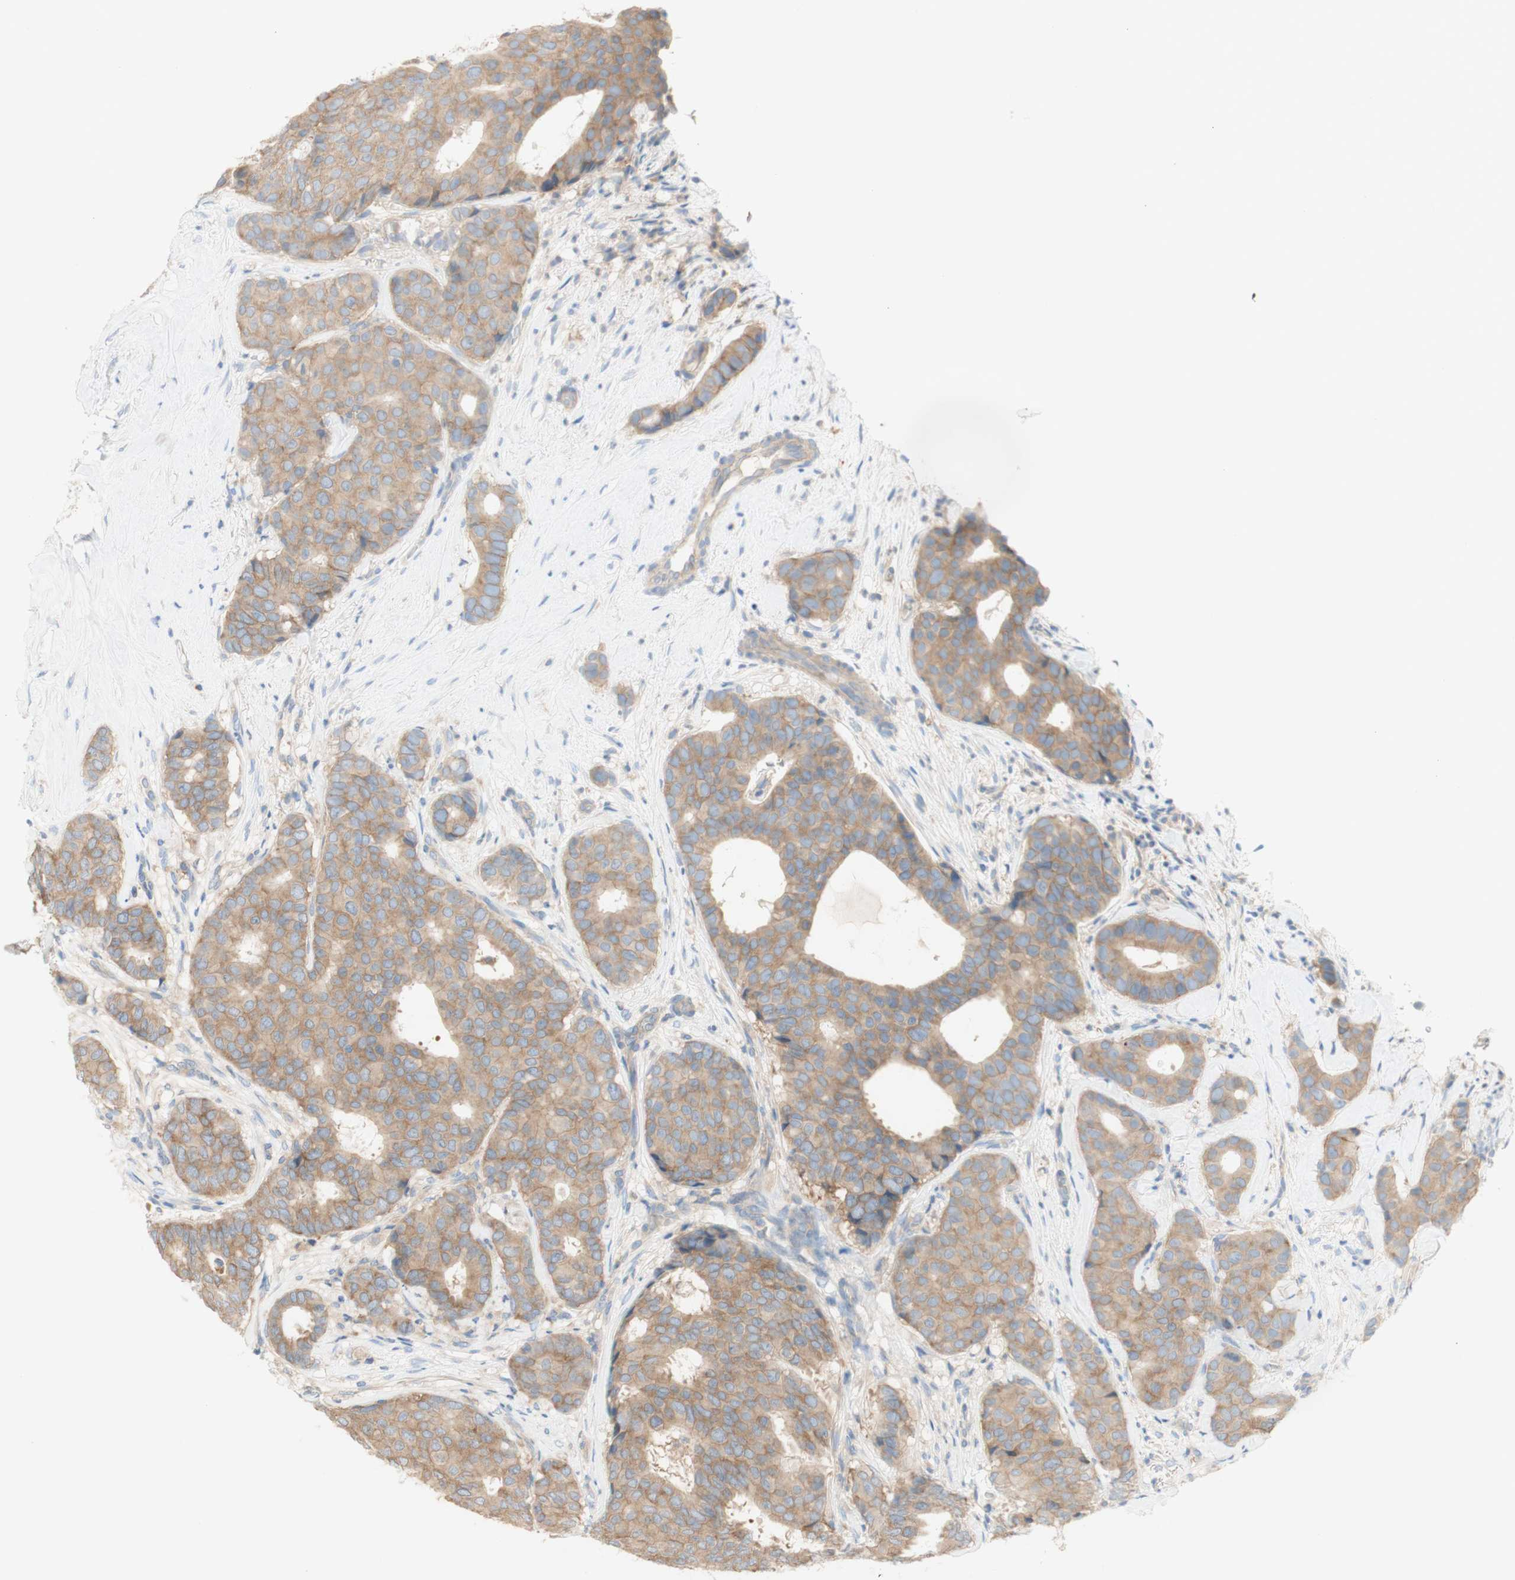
{"staining": {"intensity": "weak", "quantity": ">75%", "location": "cytoplasmic/membranous"}, "tissue": "breast cancer", "cell_type": "Tumor cells", "image_type": "cancer", "snomed": [{"axis": "morphology", "description": "Duct carcinoma"}, {"axis": "topography", "description": "Breast"}], "caption": "Tumor cells display low levels of weak cytoplasmic/membranous staining in approximately >75% of cells in breast intraductal carcinoma.", "gene": "ATP2B1", "patient": {"sex": "female", "age": 75}}